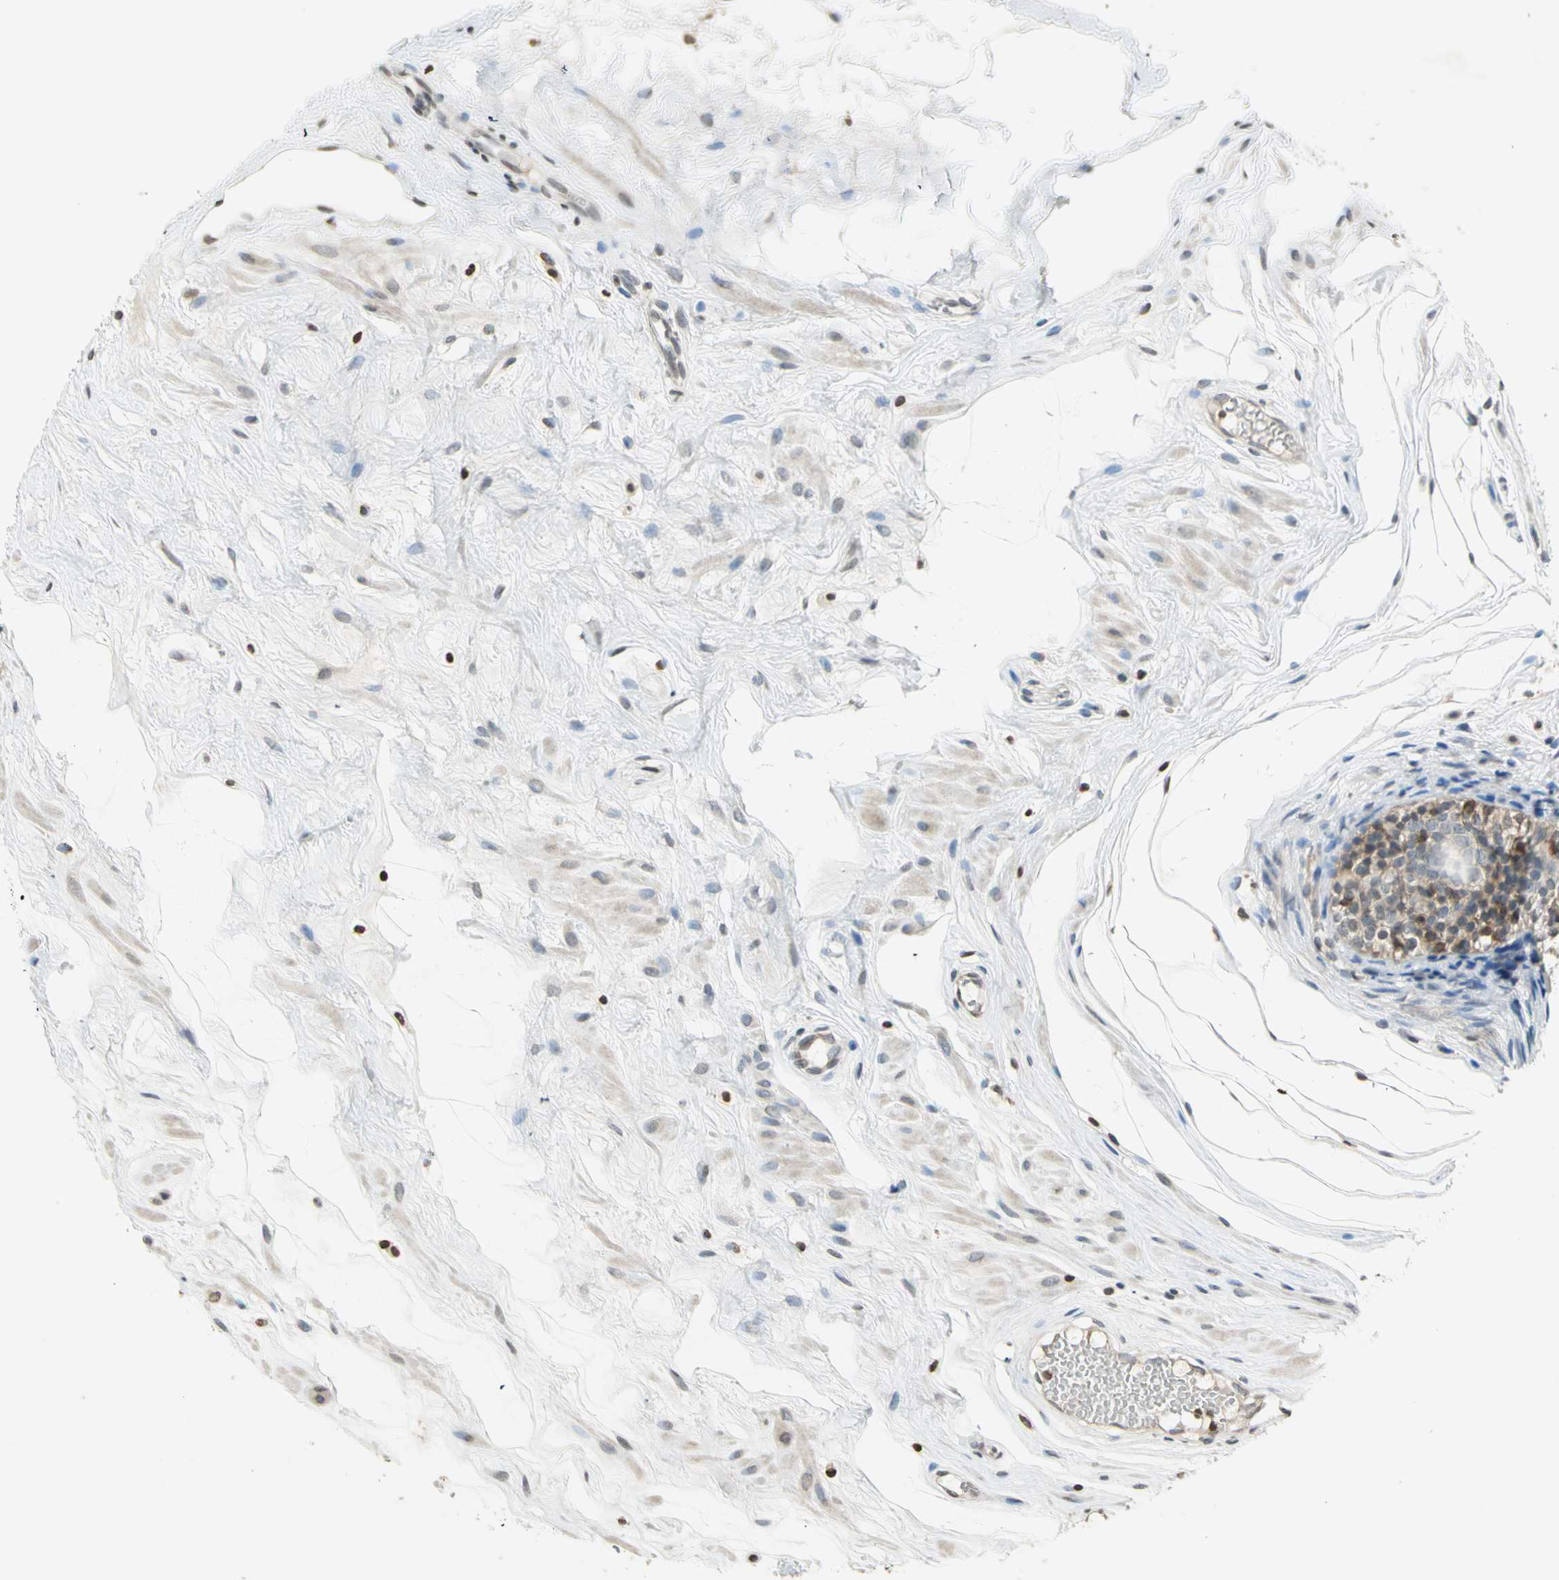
{"staining": {"intensity": "strong", "quantity": "25%-75%", "location": "cytoplasmic/membranous"}, "tissue": "epididymis", "cell_type": "Glandular cells", "image_type": "normal", "snomed": [{"axis": "morphology", "description": "Normal tissue, NOS"}, {"axis": "morphology", "description": "Atrophy, NOS"}, {"axis": "topography", "description": "Testis"}, {"axis": "topography", "description": "Epididymis"}], "caption": "This photomicrograph reveals immunohistochemistry staining of normal epididymis, with high strong cytoplasmic/membranous staining in approximately 25%-75% of glandular cells.", "gene": "IL16", "patient": {"sex": "male", "age": 18}}